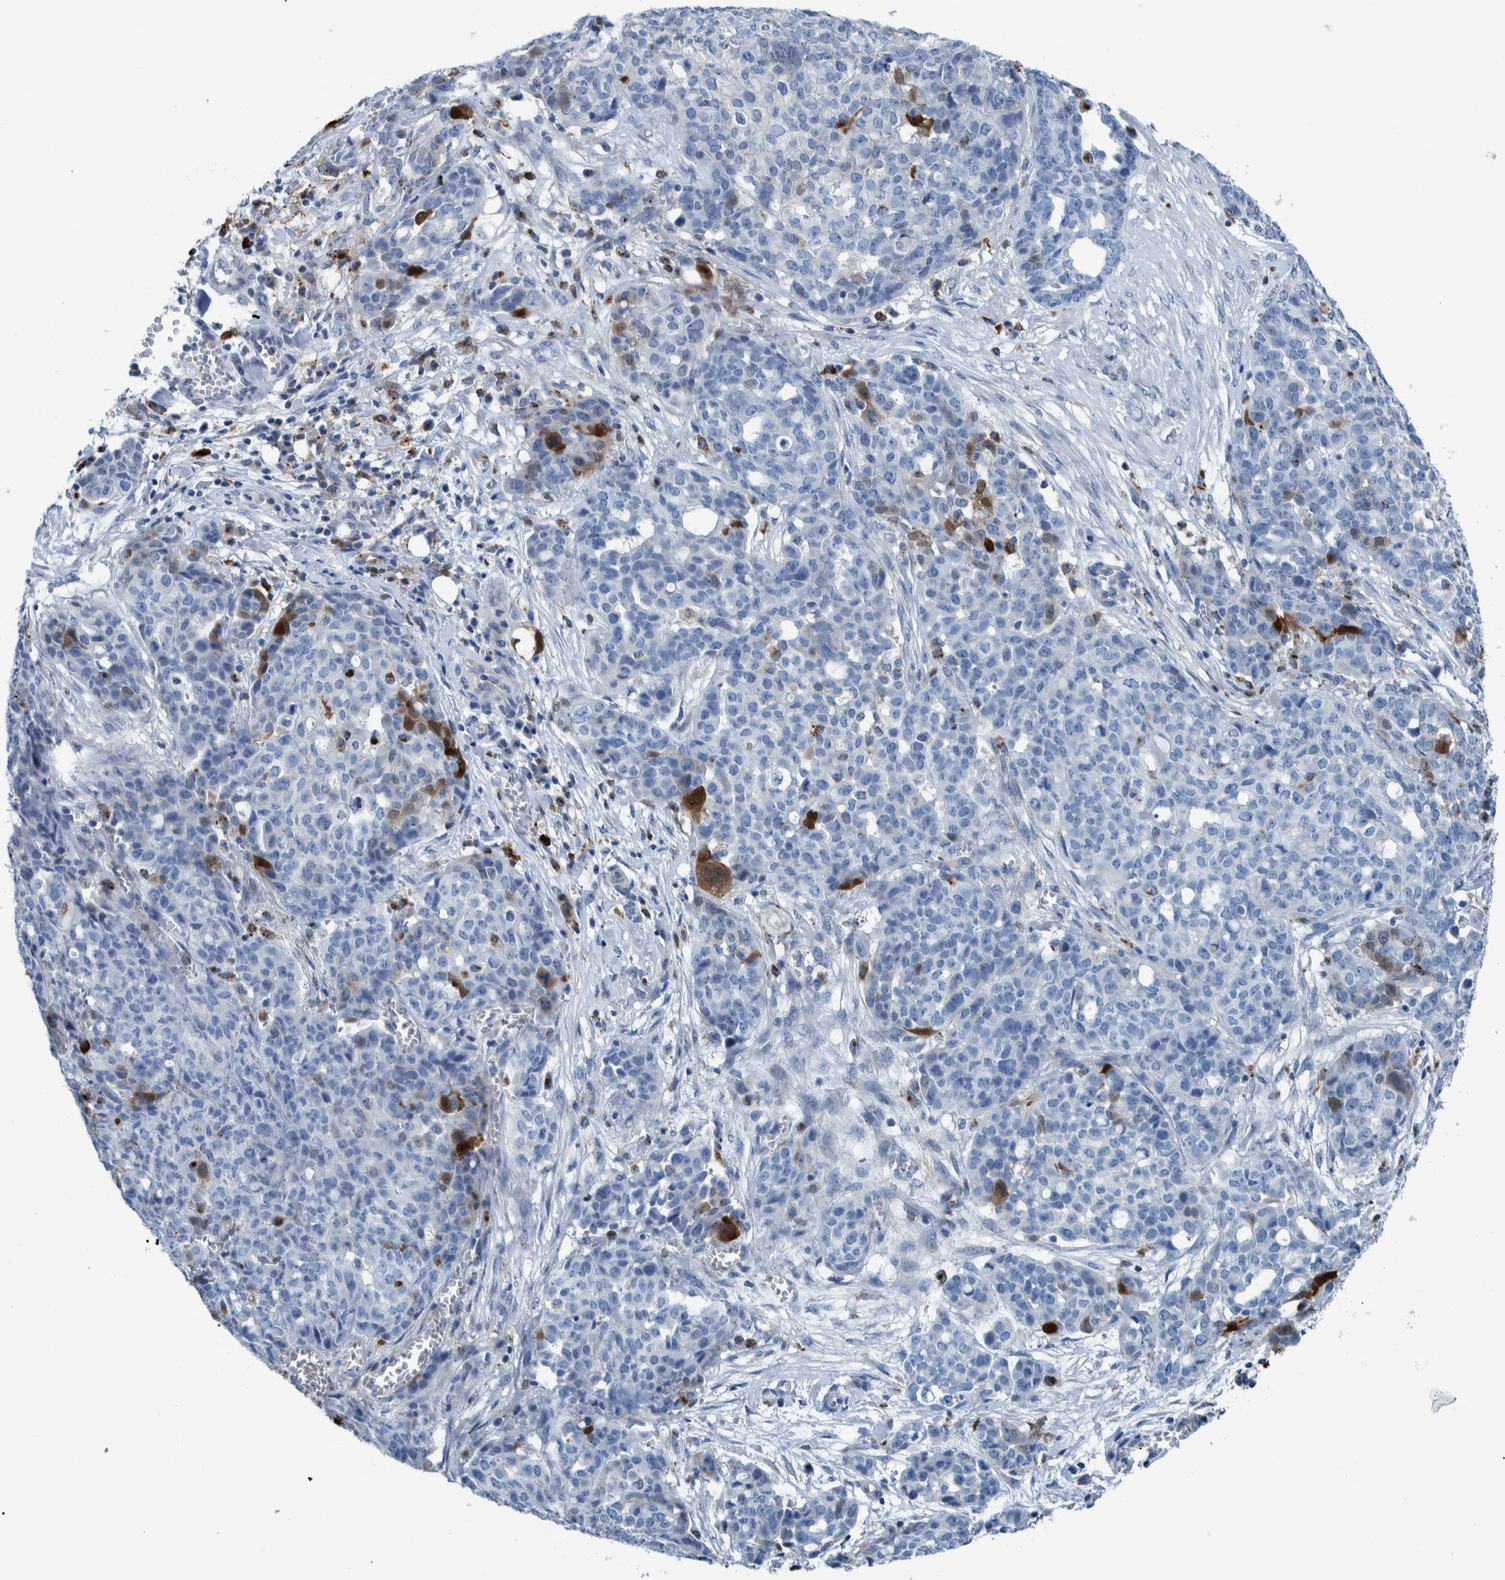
{"staining": {"intensity": "negative", "quantity": "none", "location": "none"}, "tissue": "ovarian cancer", "cell_type": "Tumor cells", "image_type": "cancer", "snomed": [{"axis": "morphology", "description": "Cystadenocarcinoma, serous, NOS"}, {"axis": "topography", "description": "Soft tissue"}, {"axis": "topography", "description": "Ovary"}], "caption": "DAB (3,3'-diaminobenzidine) immunohistochemical staining of human ovarian cancer exhibits no significant staining in tumor cells.", "gene": "IDO1", "patient": {"sex": "female", "age": 57}}